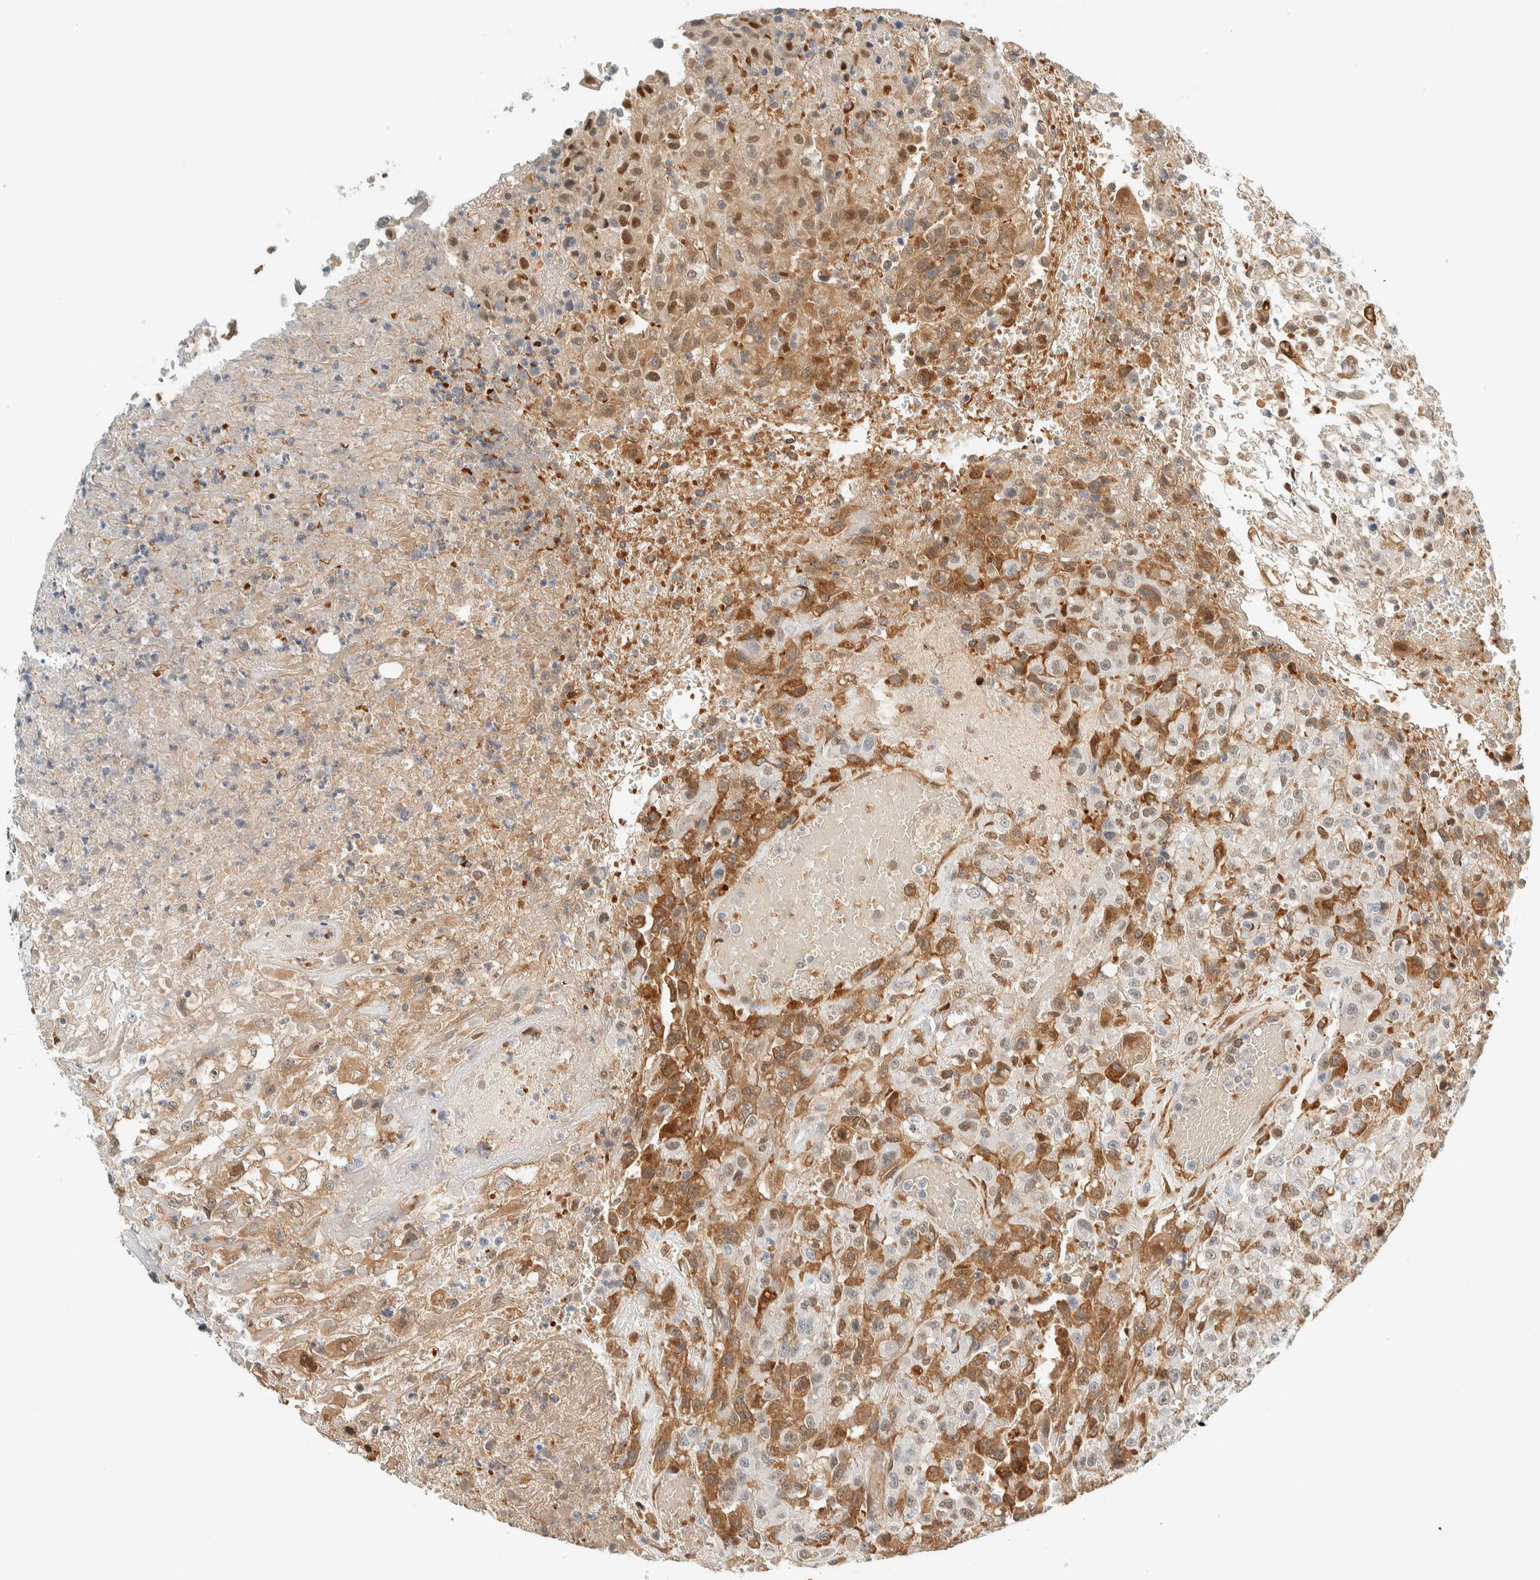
{"staining": {"intensity": "moderate", "quantity": "25%-75%", "location": "cytoplasmic/membranous,nuclear"}, "tissue": "urothelial cancer", "cell_type": "Tumor cells", "image_type": "cancer", "snomed": [{"axis": "morphology", "description": "Urothelial carcinoma, High grade"}, {"axis": "topography", "description": "Urinary bladder"}], "caption": "Brown immunohistochemical staining in human urothelial cancer demonstrates moderate cytoplasmic/membranous and nuclear expression in about 25%-75% of tumor cells.", "gene": "TSTD2", "patient": {"sex": "male", "age": 46}}